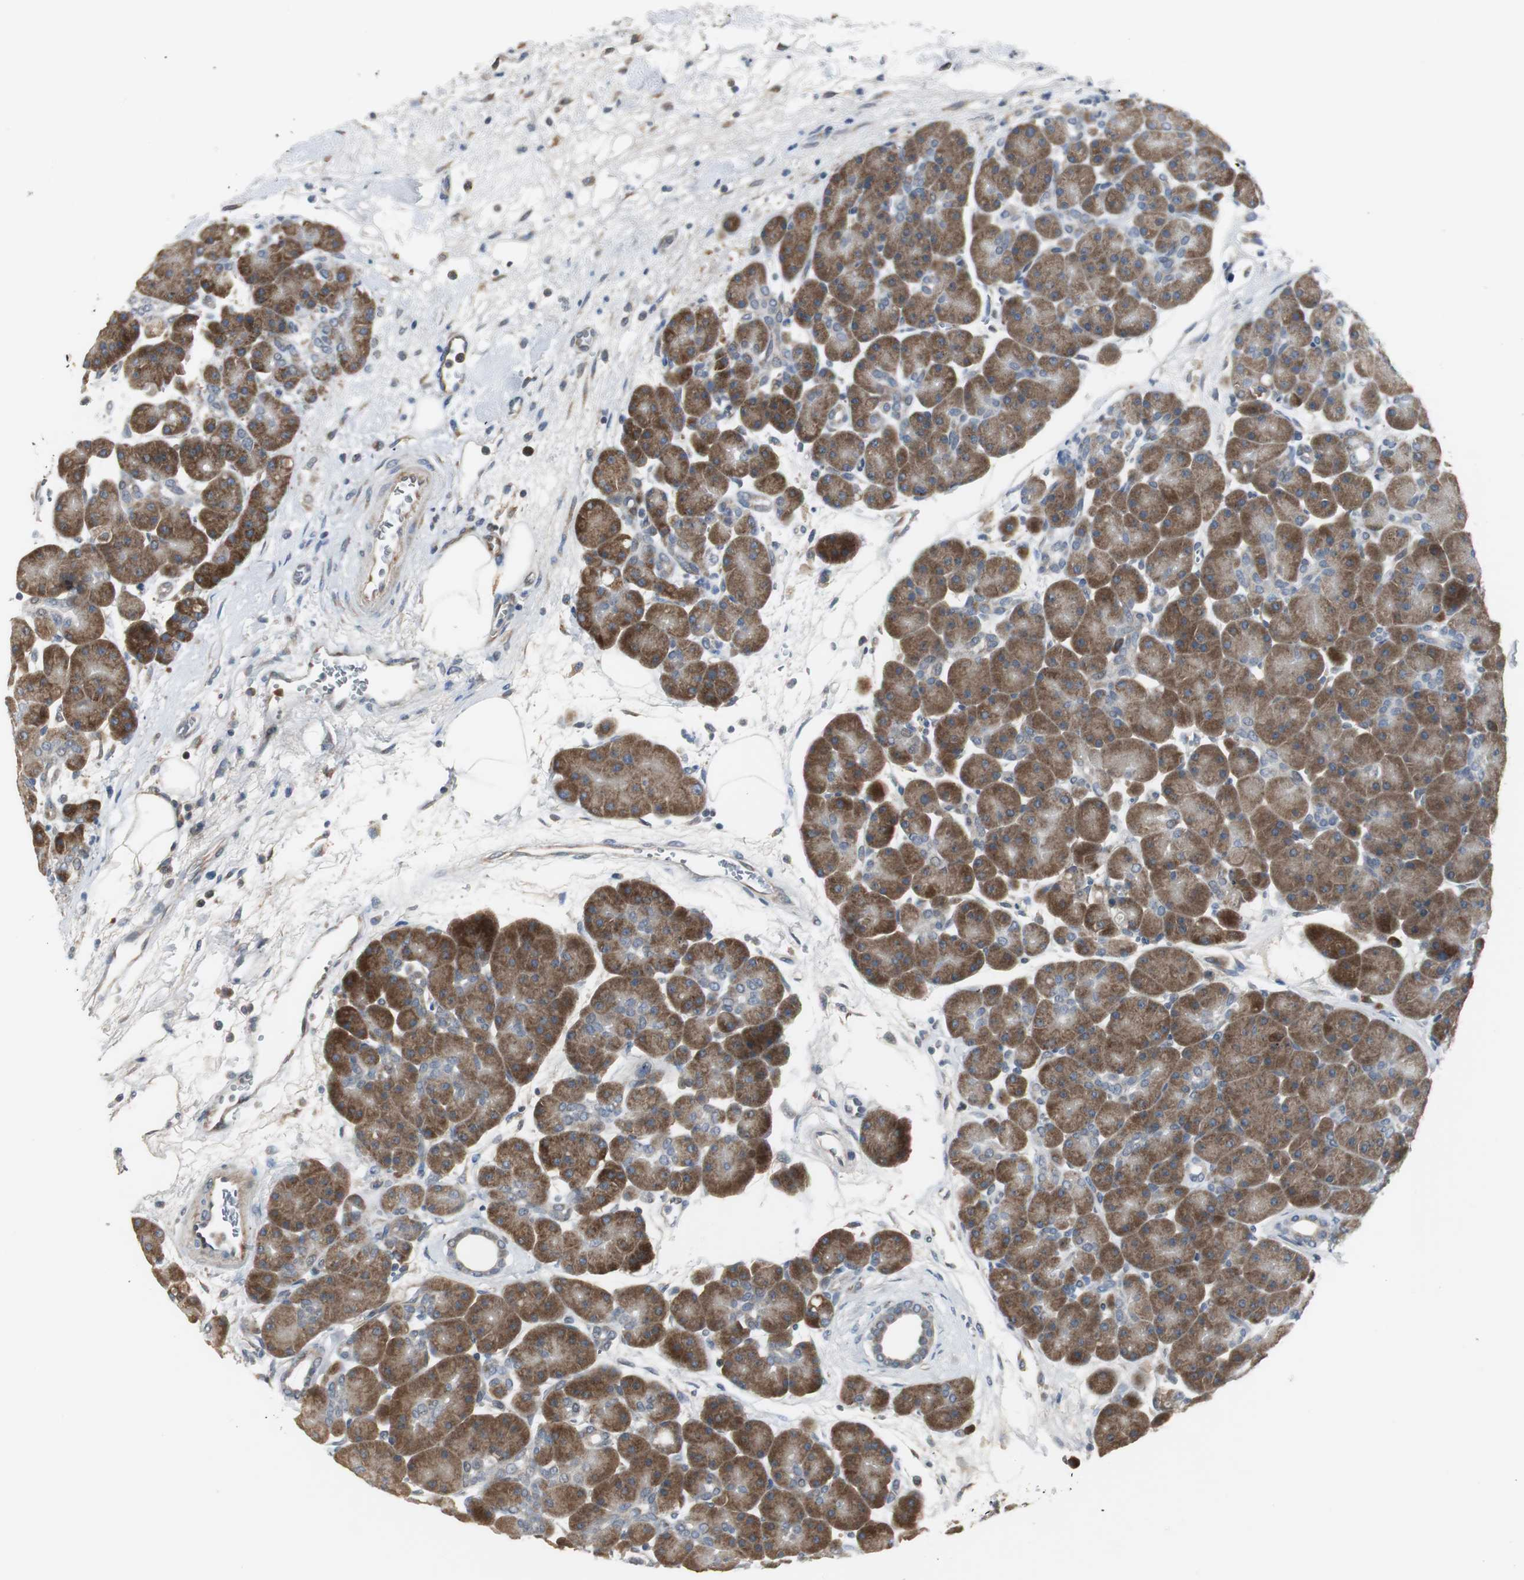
{"staining": {"intensity": "moderate", "quantity": ">75%", "location": "cytoplasmic/membranous"}, "tissue": "pancreas", "cell_type": "Exocrine glandular cells", "image_type": "normal", "snomed": [{"axis": "morphology", "description": "Normal tissue, NOS"}, {"axis": "topography", "description": "Pancreas"}], "caption": "A brown stain shows moderate cytoplasmic/membranous expression of a protein in exocrine glandular cells of benign pancreas.", "gene": "MYT1", "patient": {"sex": "male", "age": 66}}